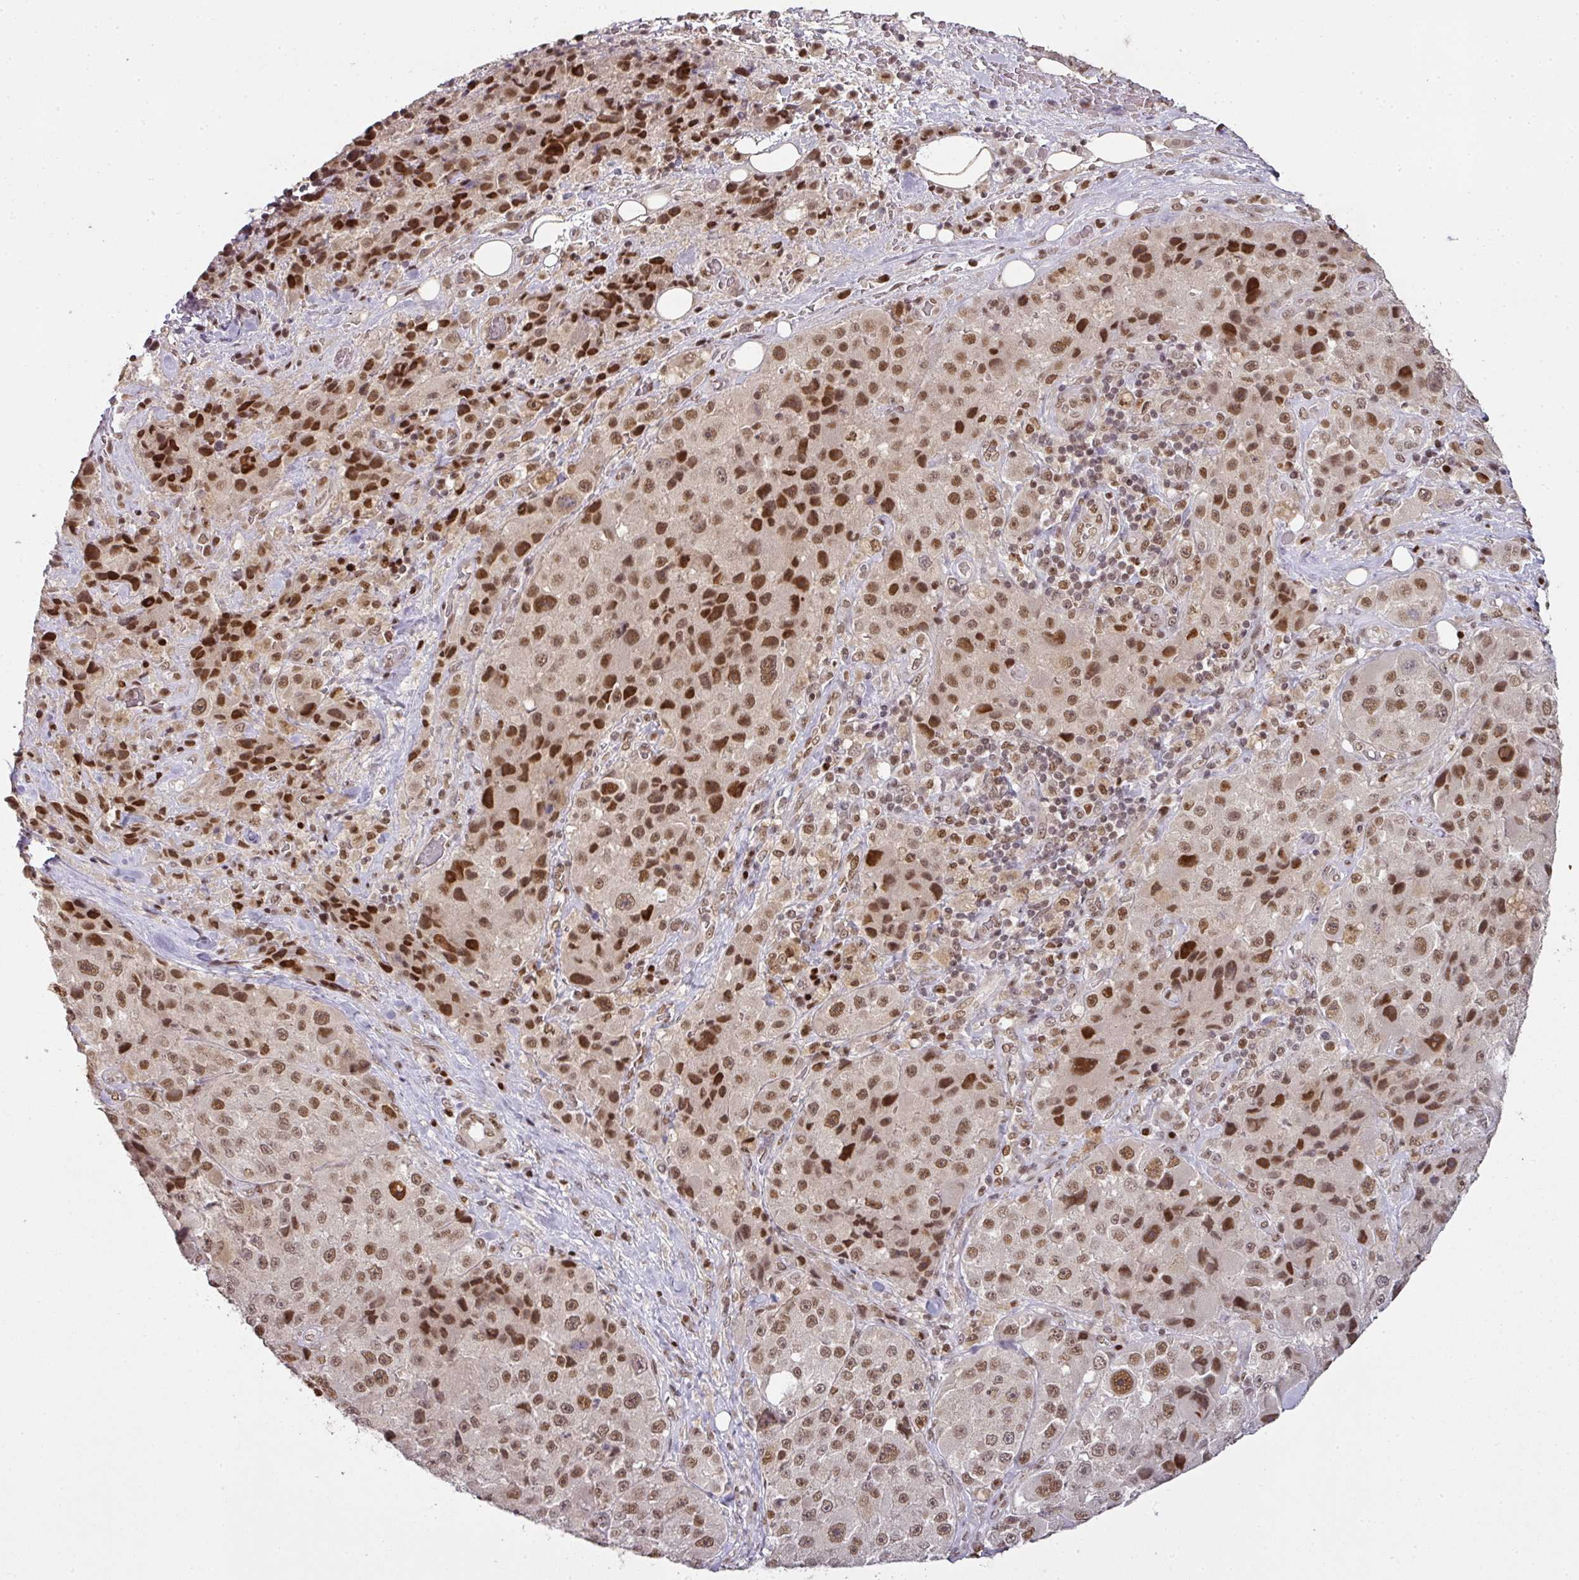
{"staining": {"intensity": "moderate", "quantity": ">75%", "location": "nuclear"}, "tissue": "melanoma", "cell_type": "Tumor cells", "image_type": "cancer", "snomed": [{"axis": "morphology", "description": "Malignant melanoma, Metastatic site"}, {"axis": "topography", "description": "Lymph node"}], "caption": "Malignant melanoma (metastatic site) stained for a protein demonstrates moderate nuclear positivity in tumor cells.", "gene": "GPRIN2", "patient": {"sex": "male", "age": 62}}